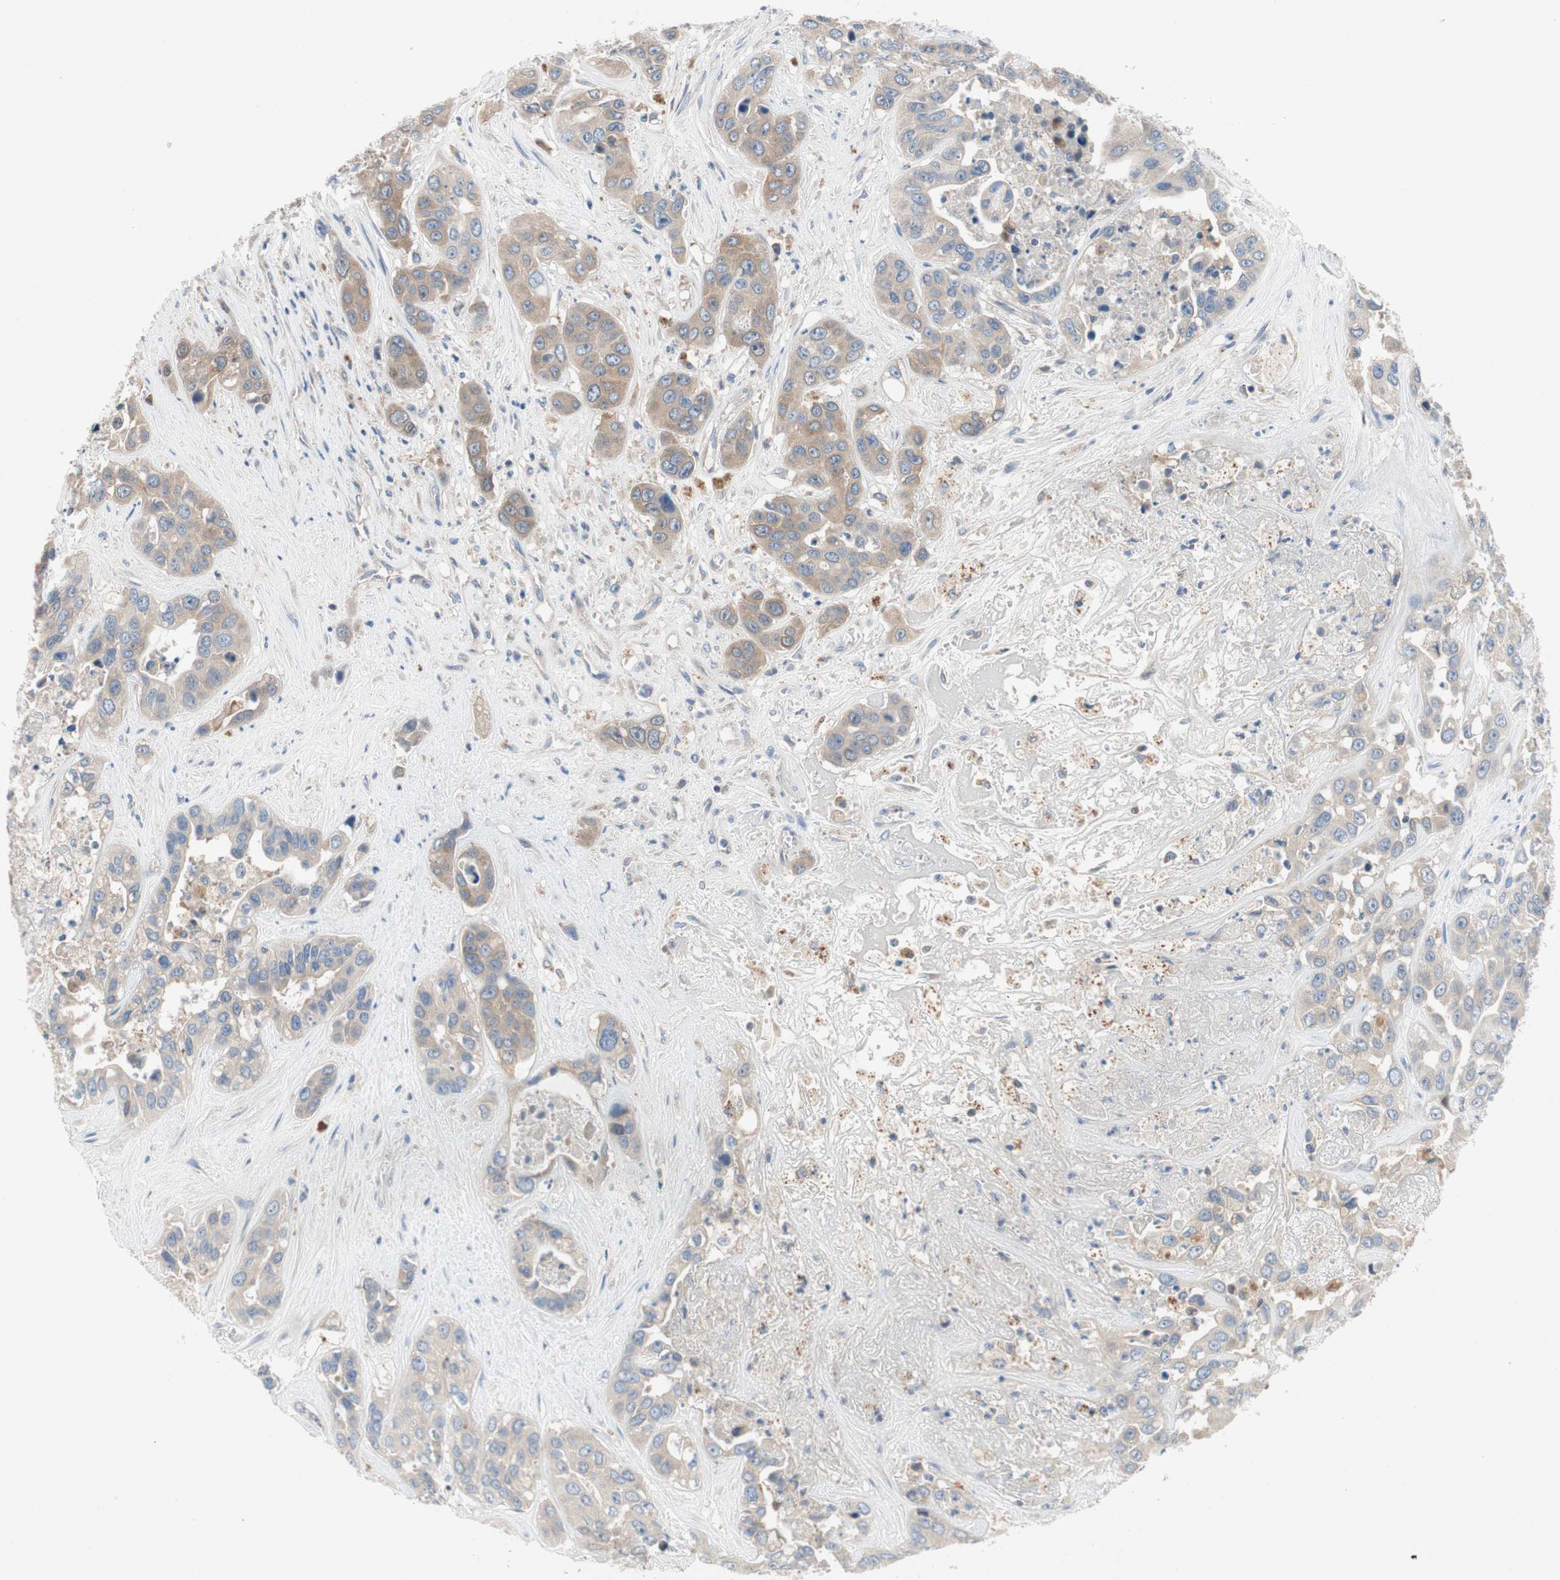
{"staining": {"intensity": "weak", "quantity": "<25%", "location": "cytoplasmic/membranous"}, "tissue": "liver cancer", "cell_type": "Tumor cells", "image_type": "cancer", "snomed": [{"axis": "morphology", "description": "Cholangiocarcinoma"}, {"axis": "topography", "description": "Liver"}], "caption": "Immunohistochemical staining of cholangiocarcinoma (liver) reveals no significant positivity in tumor cells.", "gene": "RELB", "patient": {"sex": "female", "age": 52}}